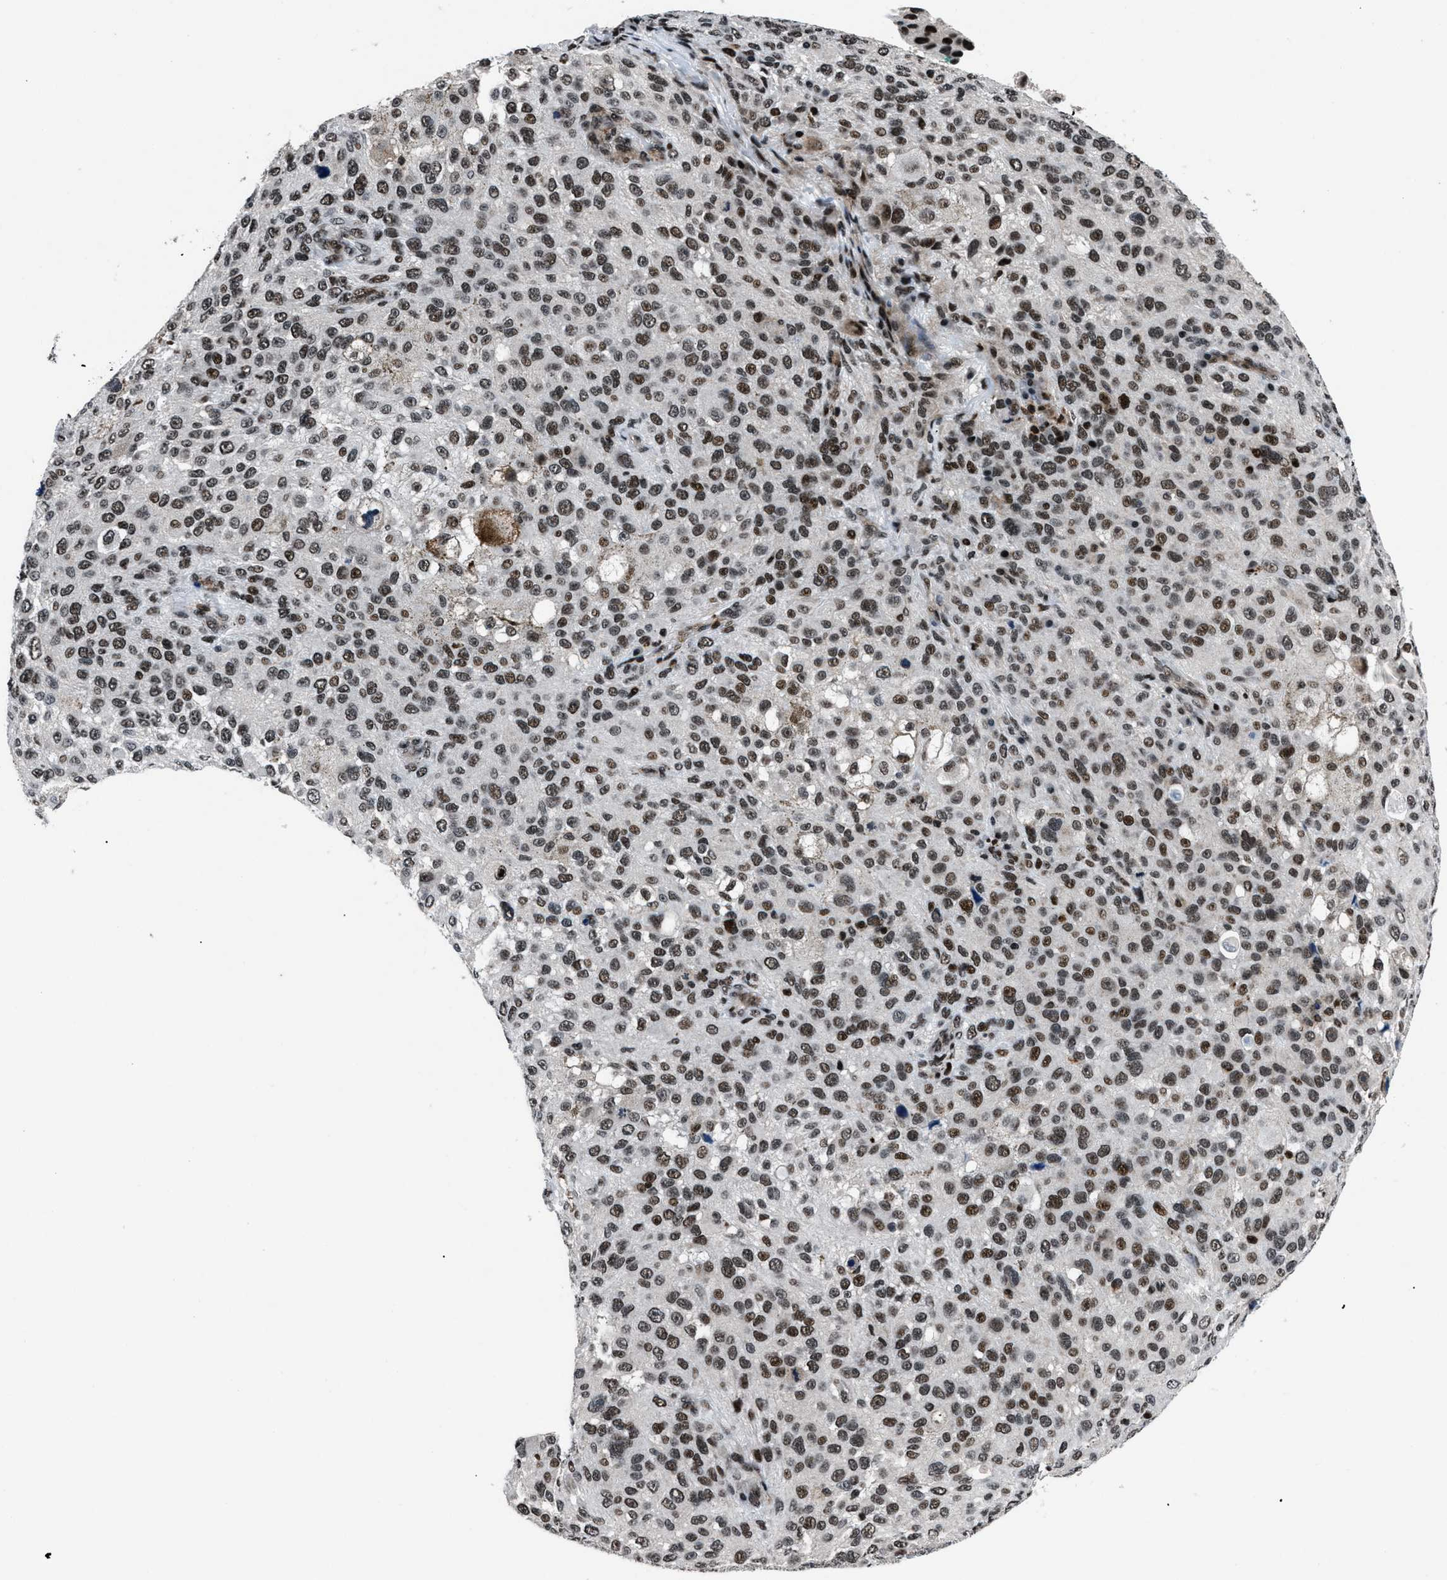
{"staining": {"intensity": "strong", "quantity": ">75%", "location": "nuclear"}, "tissue": "melanoma", "cell_type": "Tumor cells", "image_type": "cancer", "snomed": [{"axis": "morphology", "description": "Necrosis, NOS"}, {"axis": "morphology", "description": "Malignant melanoma, NOS"}, {"axis": "topography", "description": "Skin"}], "caption": "The micrograph demonstrates a brown stain indicating the presence of a protein in the nuclear of tumor cells in malignant melanoma. (DAB IHC with brightfield microscopy, high magnification).", "gene": "SMARCB1", "patient": {"sex": "female", "age": 87}}